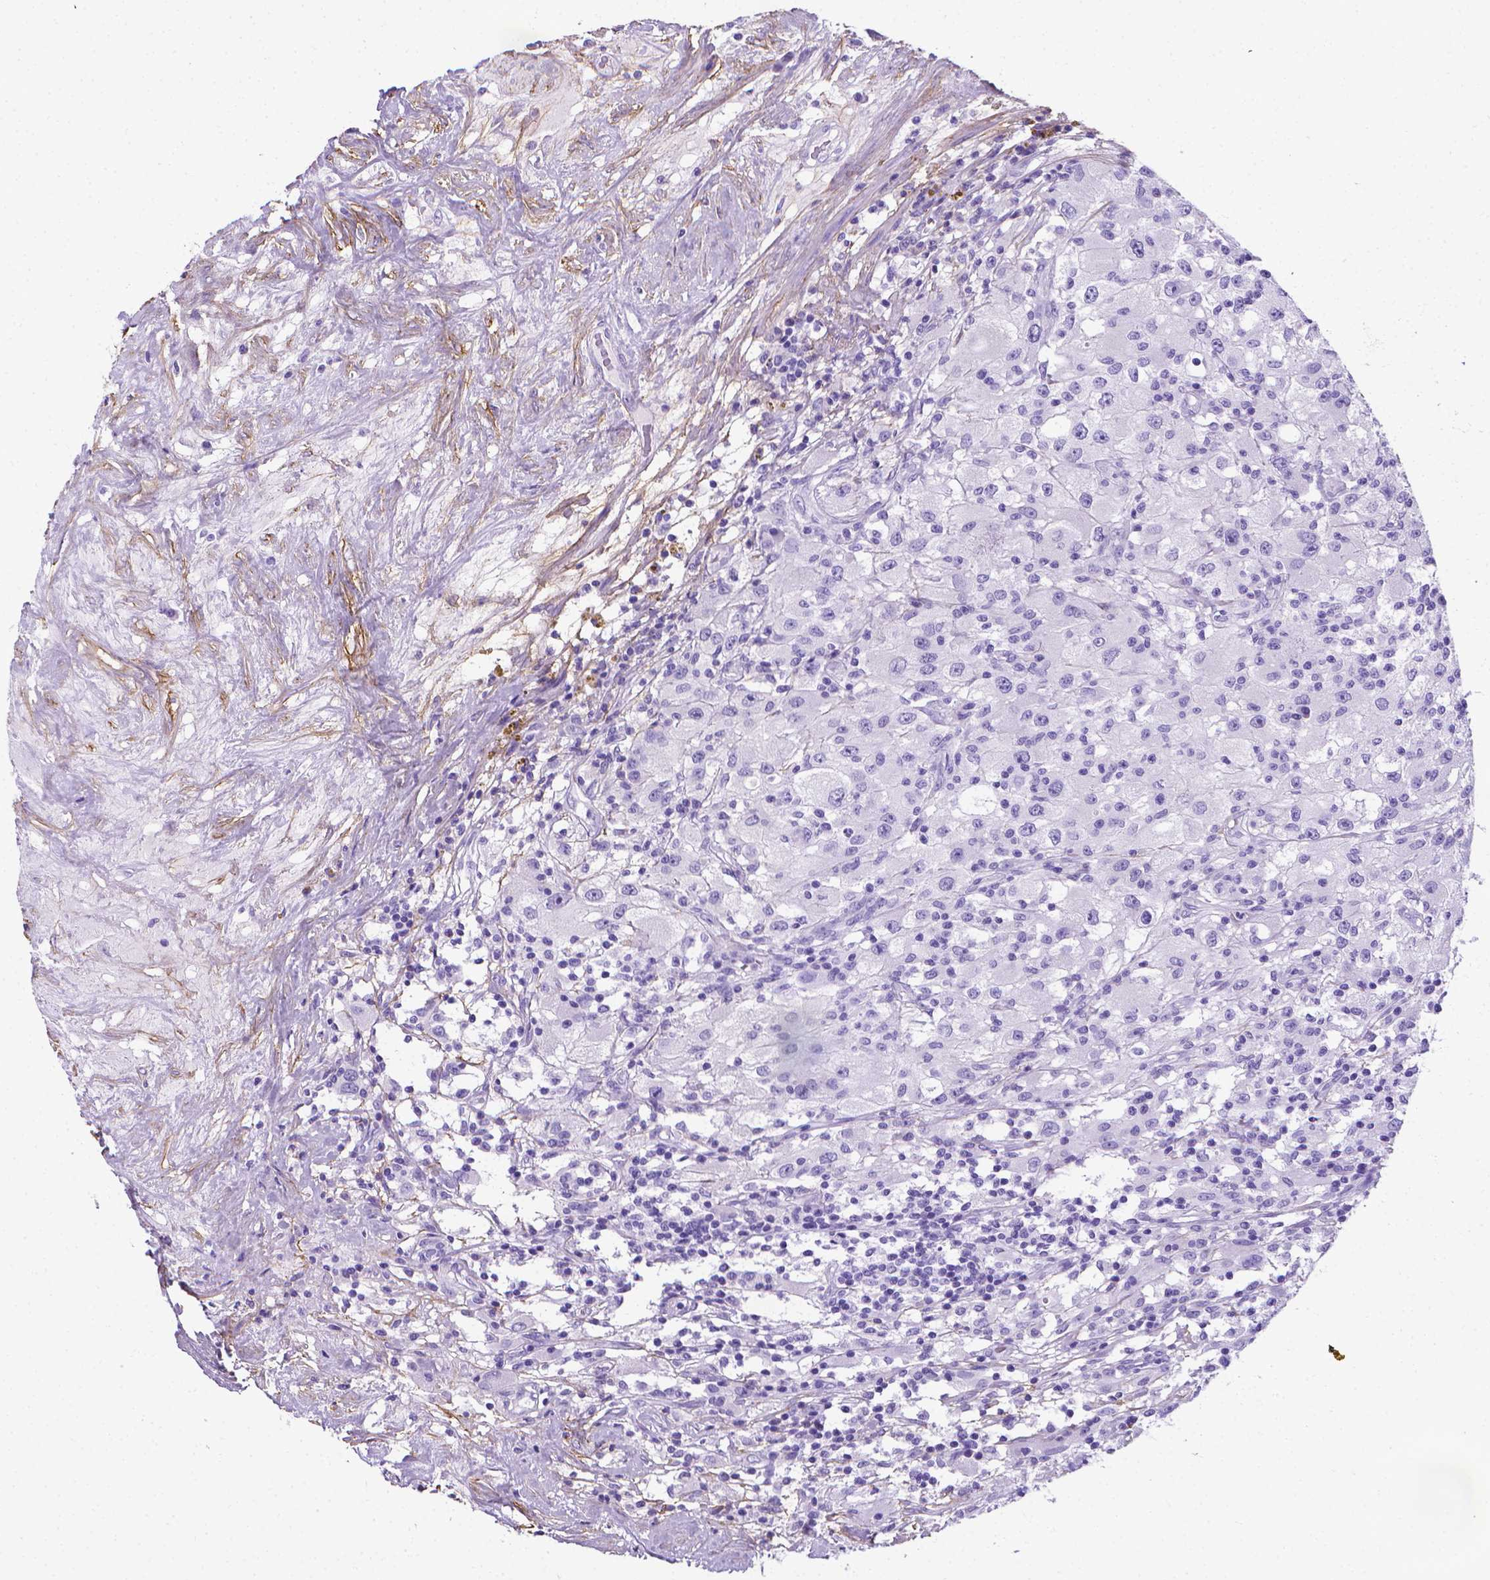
{"staining": {"intensity": "negative", "quantity": "none", "location": "none"}, "tissue": "renal cancer", "cell_type": "Tumor cells", "image_type": "cancer", "snomed": [{"axis": "morphology", "description": "Adenocarcinoma, NOS"}, {"axis": "topography", "description": "Kidney"}], "caption": "A photomicrograph of human renal cancer is negative for staining in tumor cells.", "gene": "MFAP2", "patient": {"sex": "female", "age": 67}}